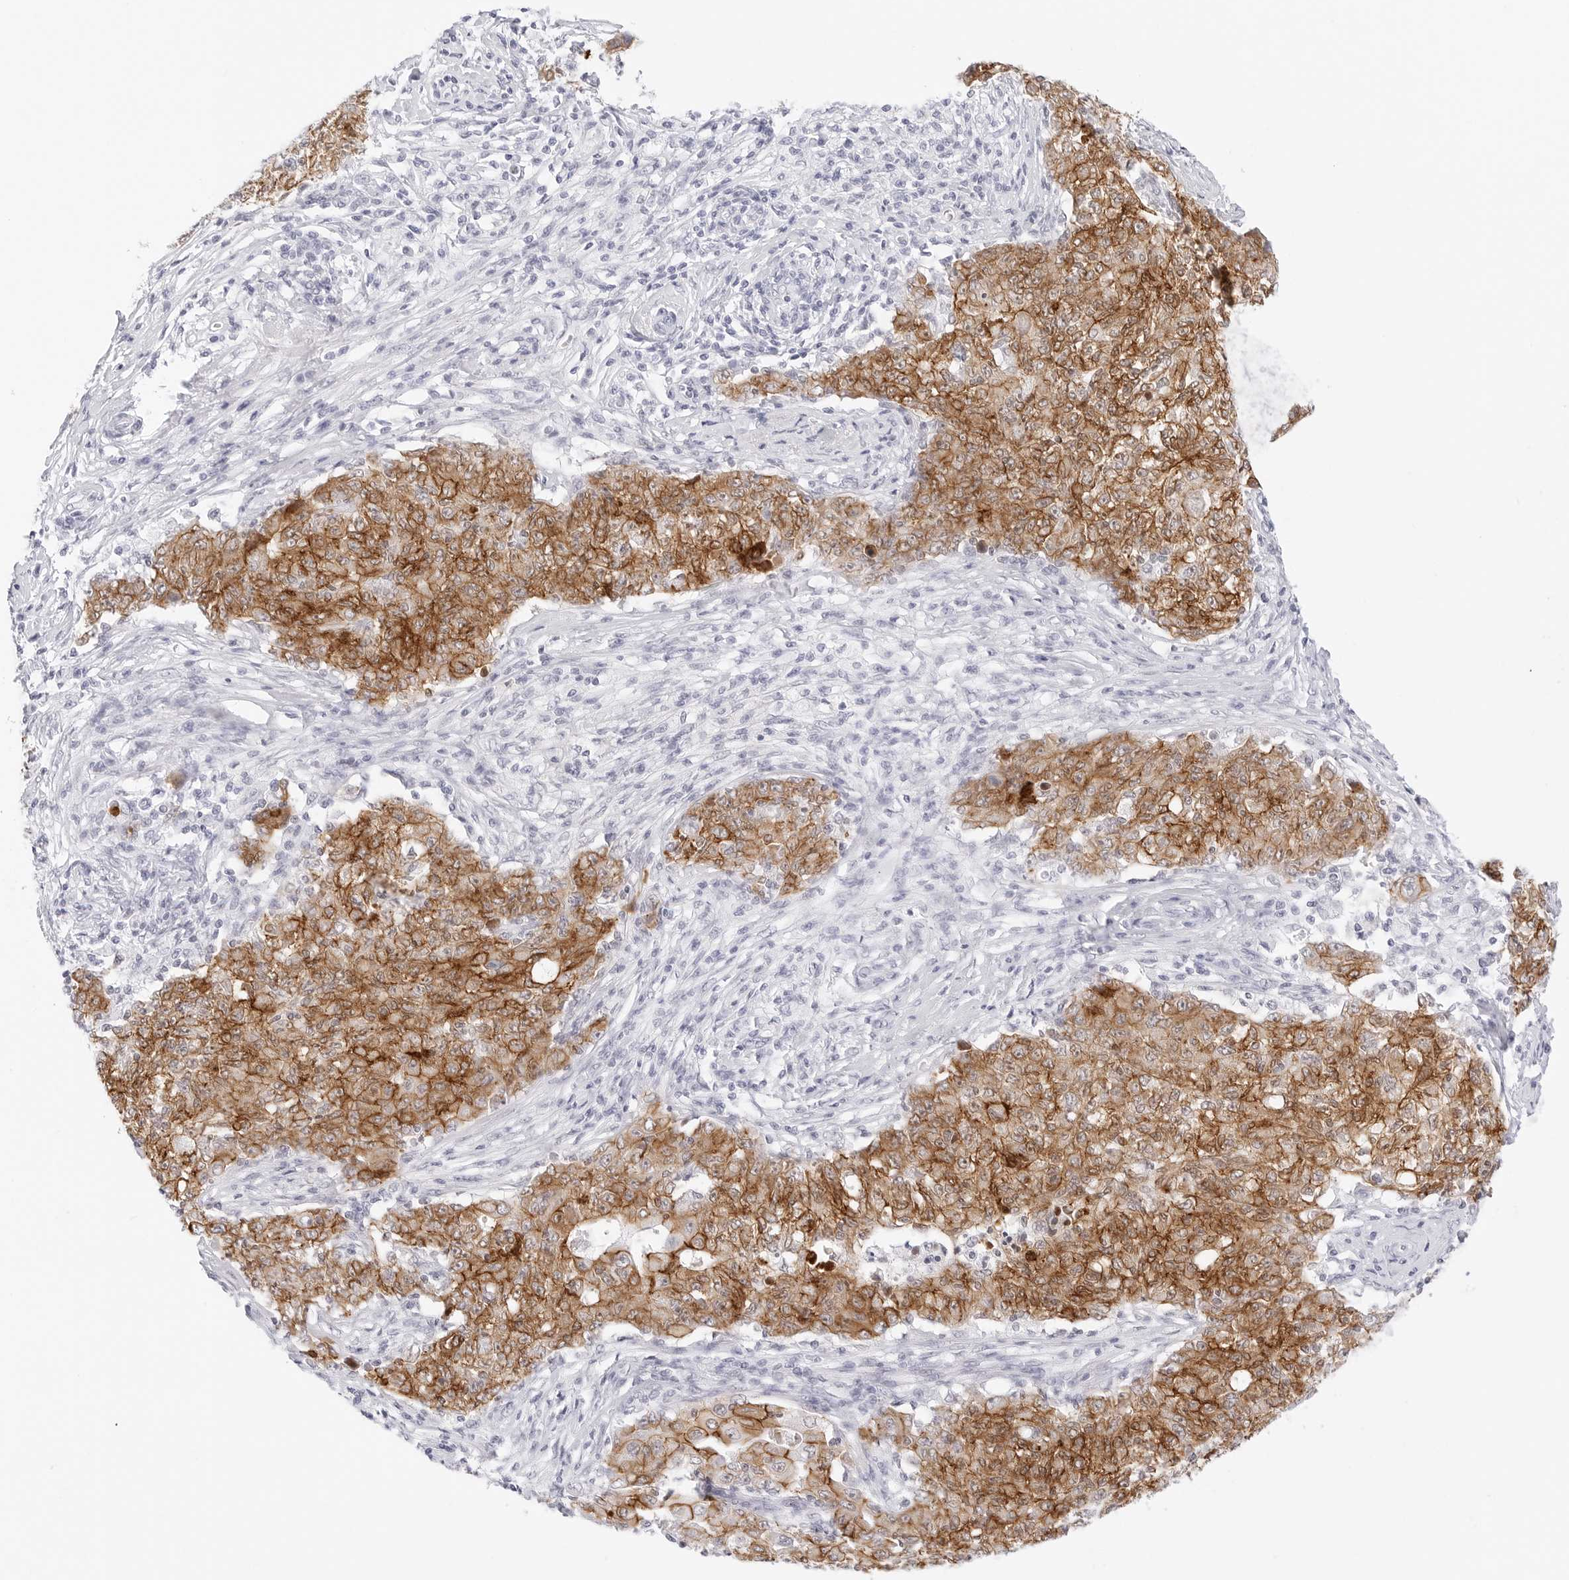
{"staining": {"intensity": "moderate", "quantity": ">75%", "location": "cytoplasmic/membranous"}, "tissue": "ovarian cancer", "cell_type": "Tumor cells", "image_type": "cancer", "snomed": [{"axis": "morphology", "description": "Carcinoma, endometroid"}, {"axis": "topography", "description": "Ovary"}], "caption": "Brown immunohistochemical staining in human ovarian cancer (endometroid carcinoma) exhibits moderate cytoplasmic/membranous staining in approximately >75% of tumor cells.", "gene": "CDH1", "patient": {"sex": "female", "age": 42}}